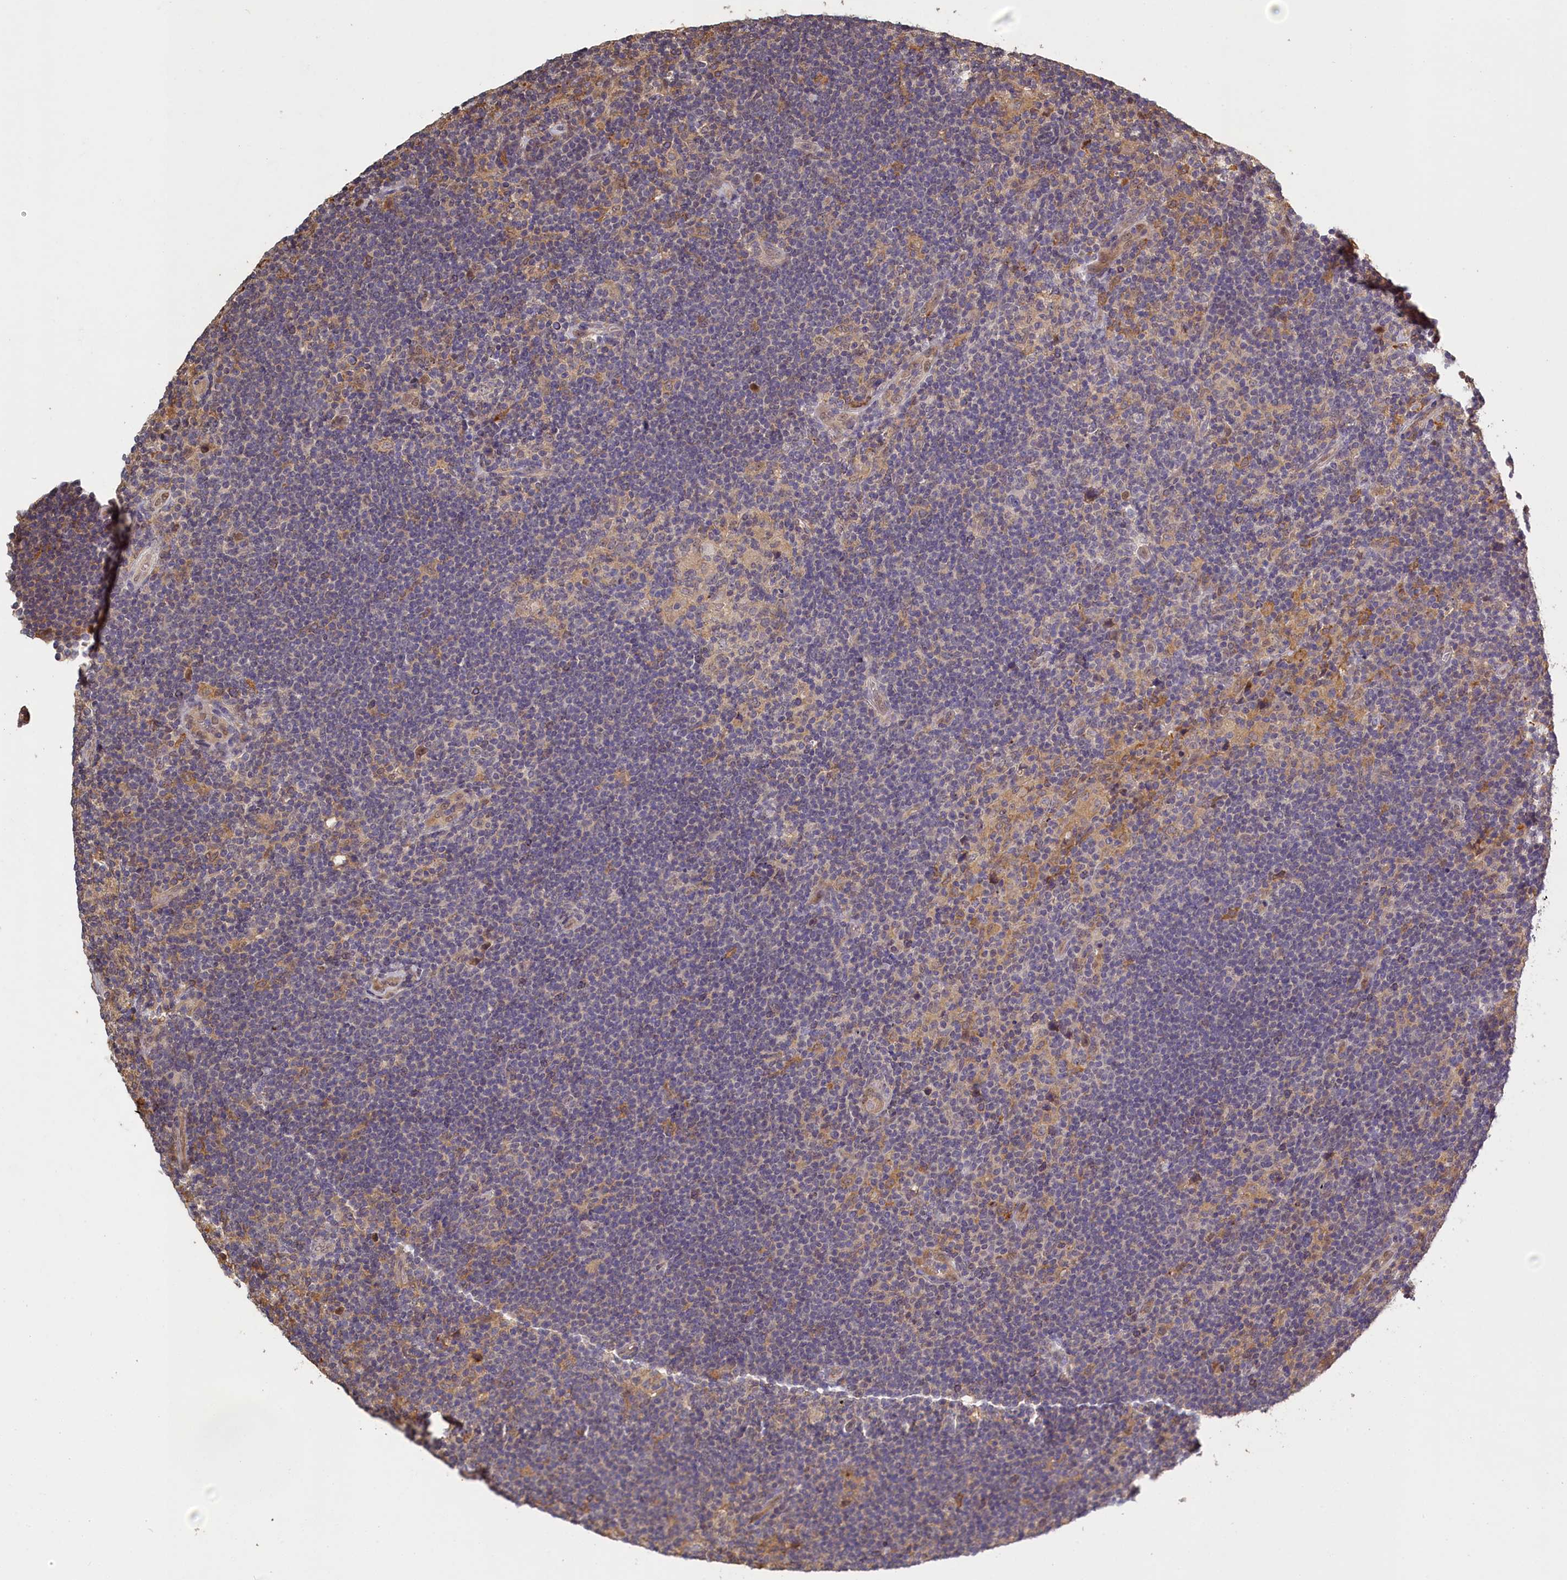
{"staining": {"intensity": "weak", "quantity": "25%-75%", "location": "cytoplasmic/membranous"}, "tissue": "lymphoma", "cell_type": "Tumor cells", "image_type": "cancer", "snomed": [{"axis": "morphology", "description": "Hodgkin's disease, NOS"}, {"axis": "topography", "description": "Lymph node"}], "caption": "Human lymphoma stained for a protein (brown) exhibits weak cytoplasmic/membranous positive expression in approximately 25%-75% of tumor cells.", "gene": "UCHL3", "patient": {"sex": "female", "age": 57}}